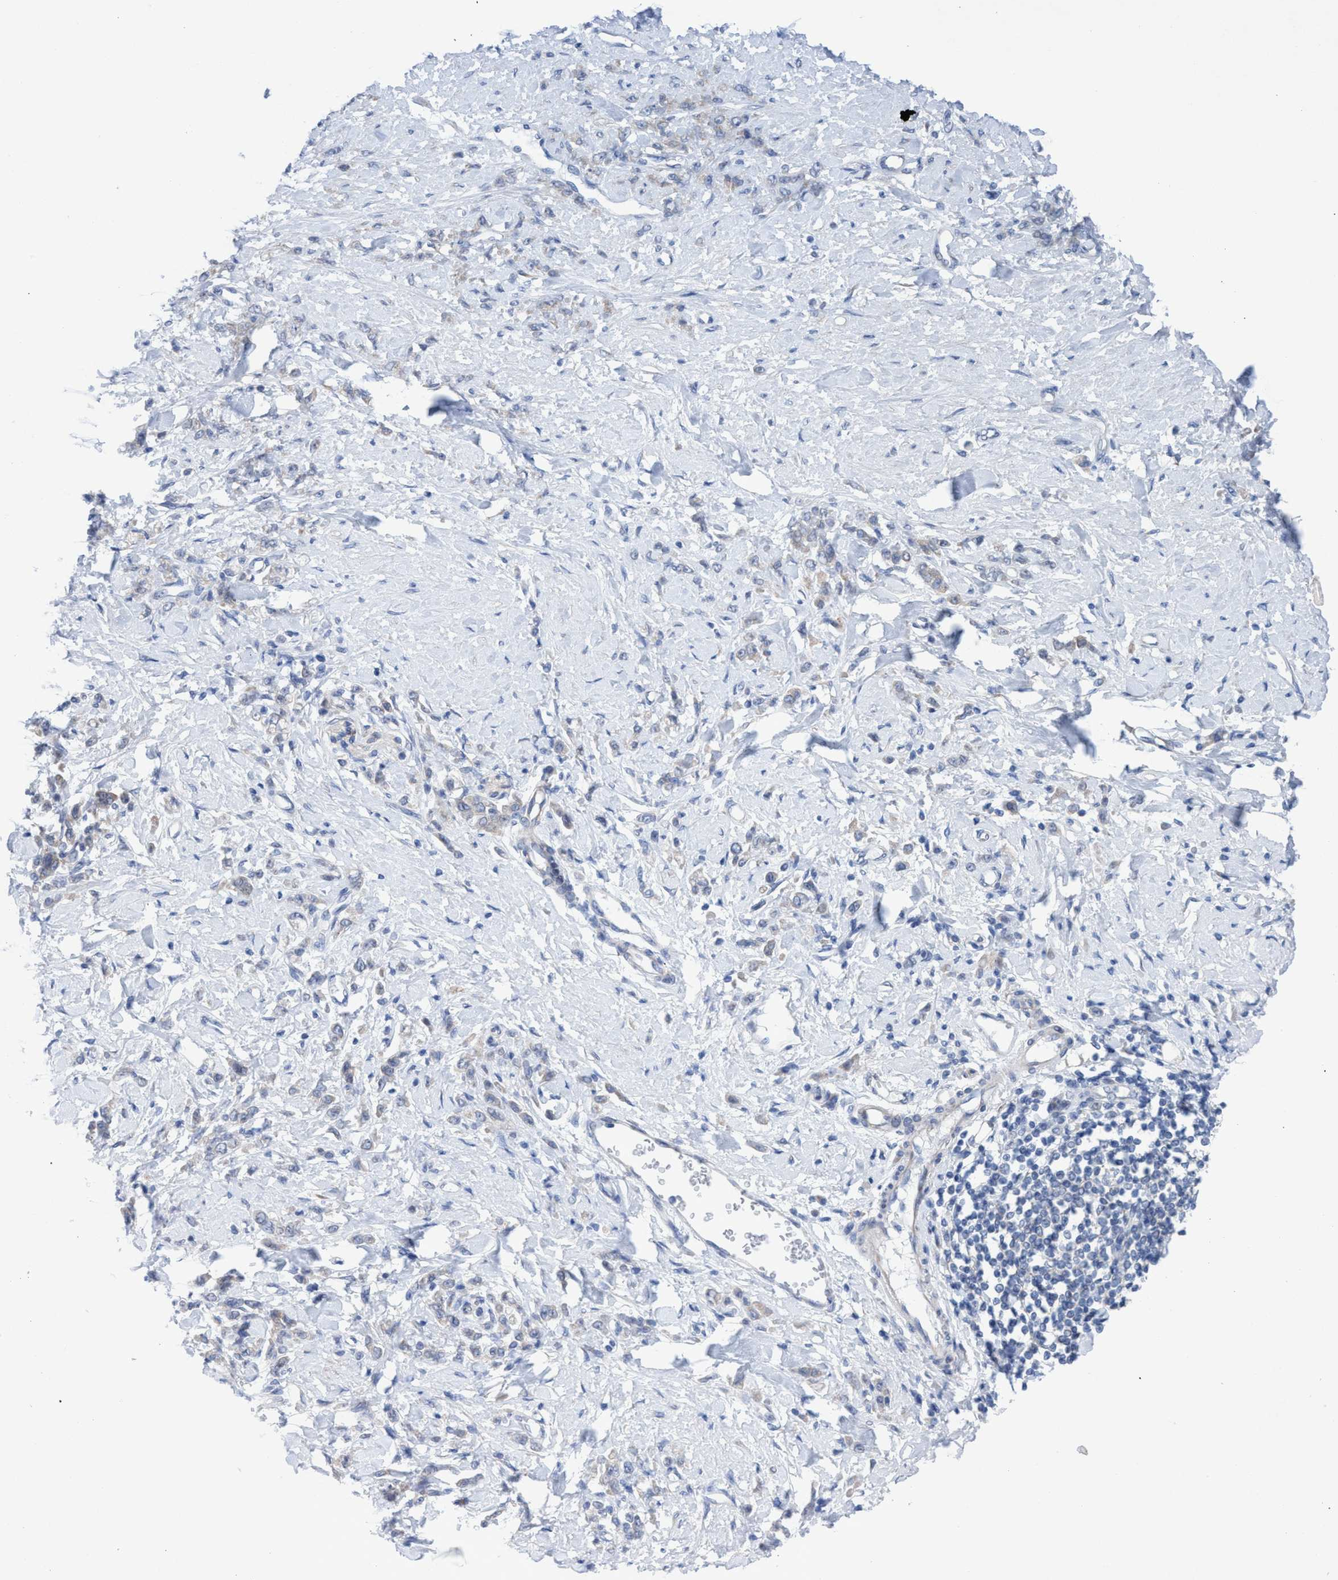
{"staining": {"intensity": "weak", "quantity": "<25%", "location": "cytoplasmic/membranous"}, "tissue": "stomach cancer", "cell_type": "Tumor cells", "image_type": "cancer", "snomed": [{"axis": "morphology", "description": "Normal tissue, NOS"}, {"axis": "morphology", "description": "Adenocarcinoma, NOS"}, {"axis": "topography", "description": "Stomach"}], "caption": "This is an immunohistochemistry micrograph of stomach cancer (adenocarcinoma). There is no expression in tumor cells.", "gene": "RSAD1", "patient": {"sex": "male", "age": 82}}